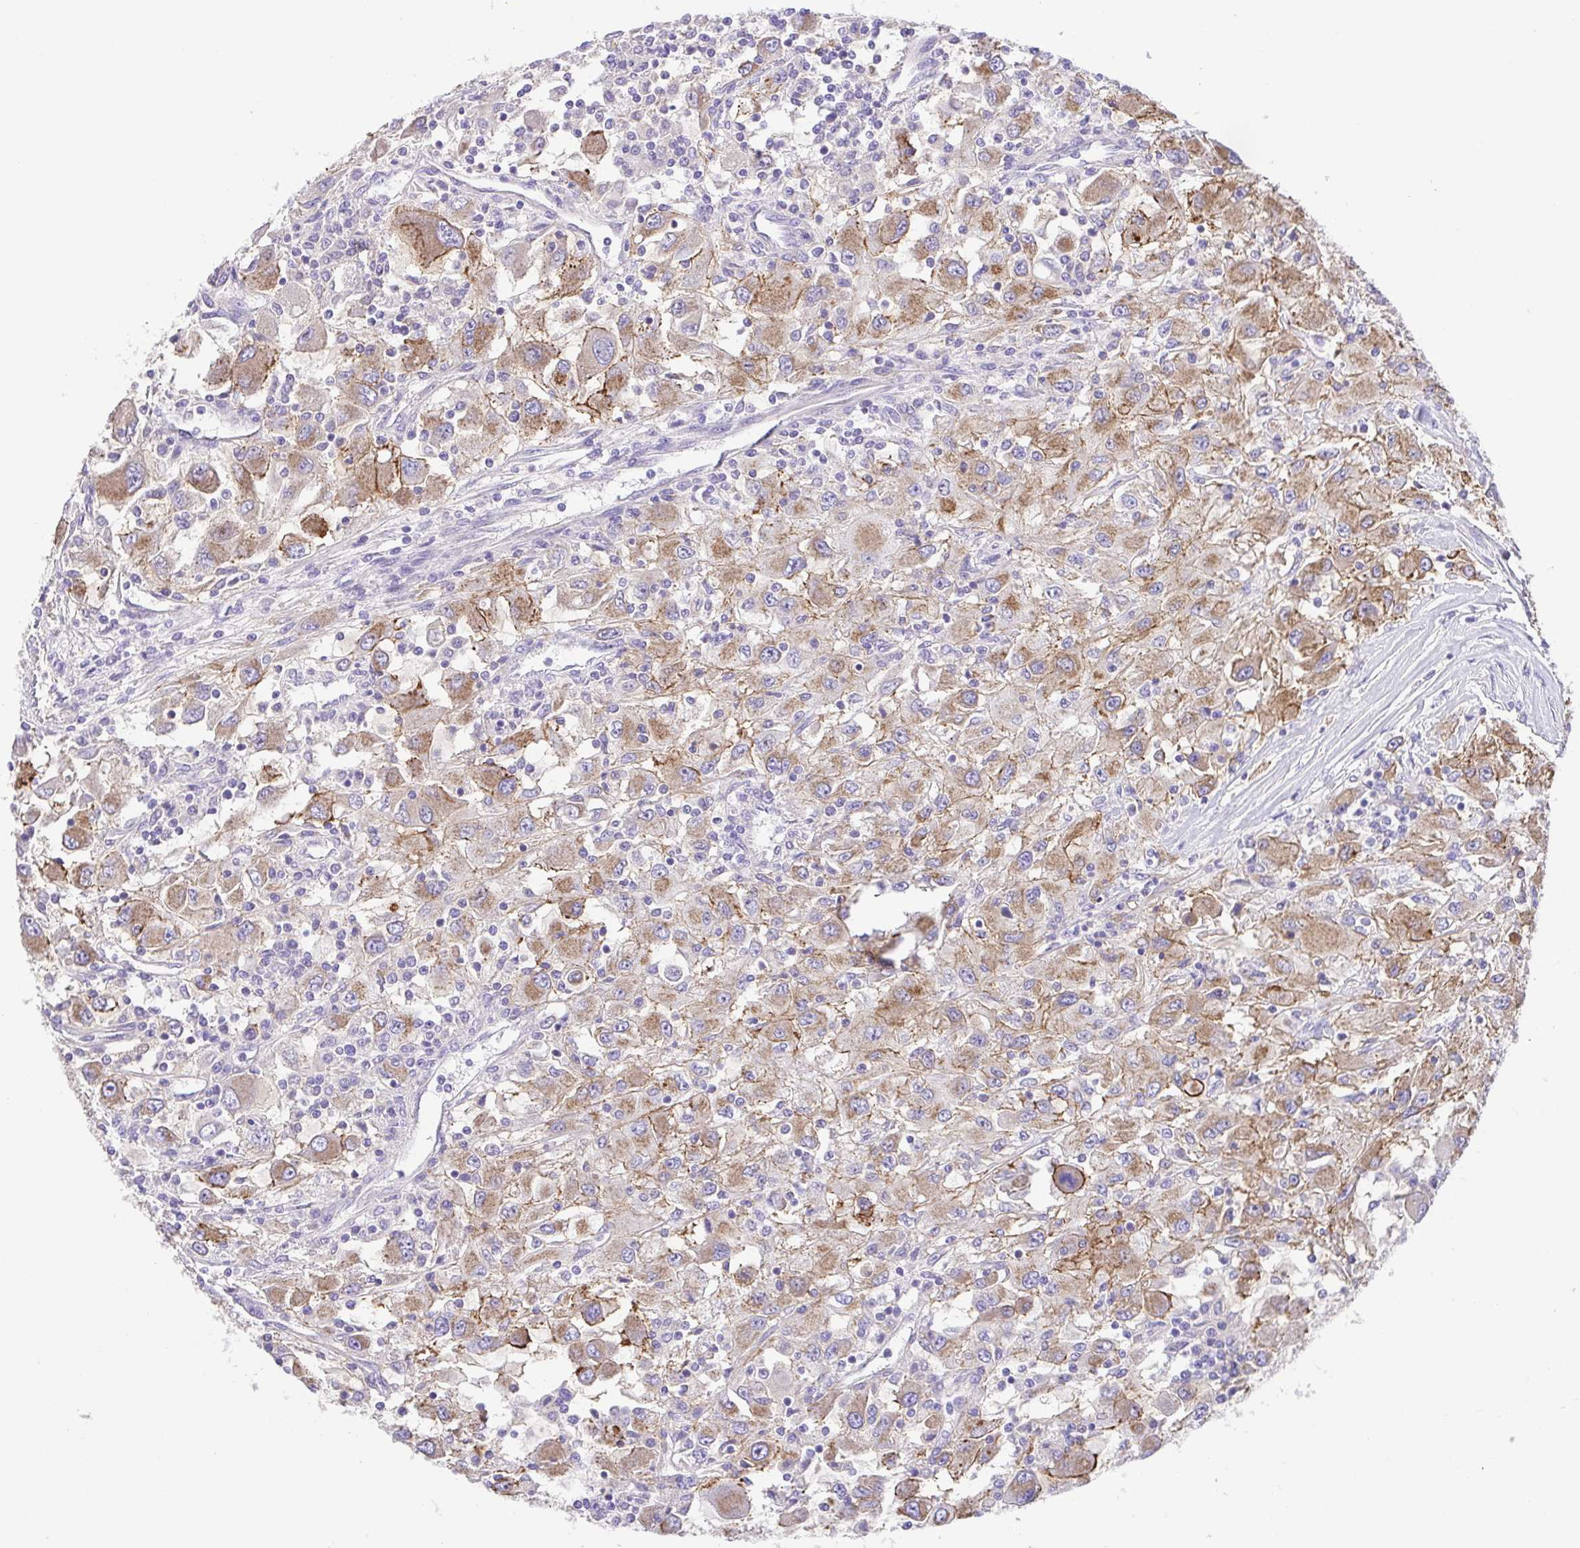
{"staining": {"intensity": "moderate", "quantity": ">75%", "location": "cytoplasmic/membranous"}, "tissue": "renal cancer", "cell_type": "Tumor cells", "image_type": "cancer", "snomed": [{"axis": "morphology", "description": "Adenocarcinoma, NOS"}, {"axis": "topography", "description": "Kidney"}], "caption": "Immunohistochemical staining of renal cancer reveals moderate cytoplasmic/membranous protein staining in about >75% of tumor cells.", "gene": "SLC13A1", "patient": {"sex": "female", "age": 67}}